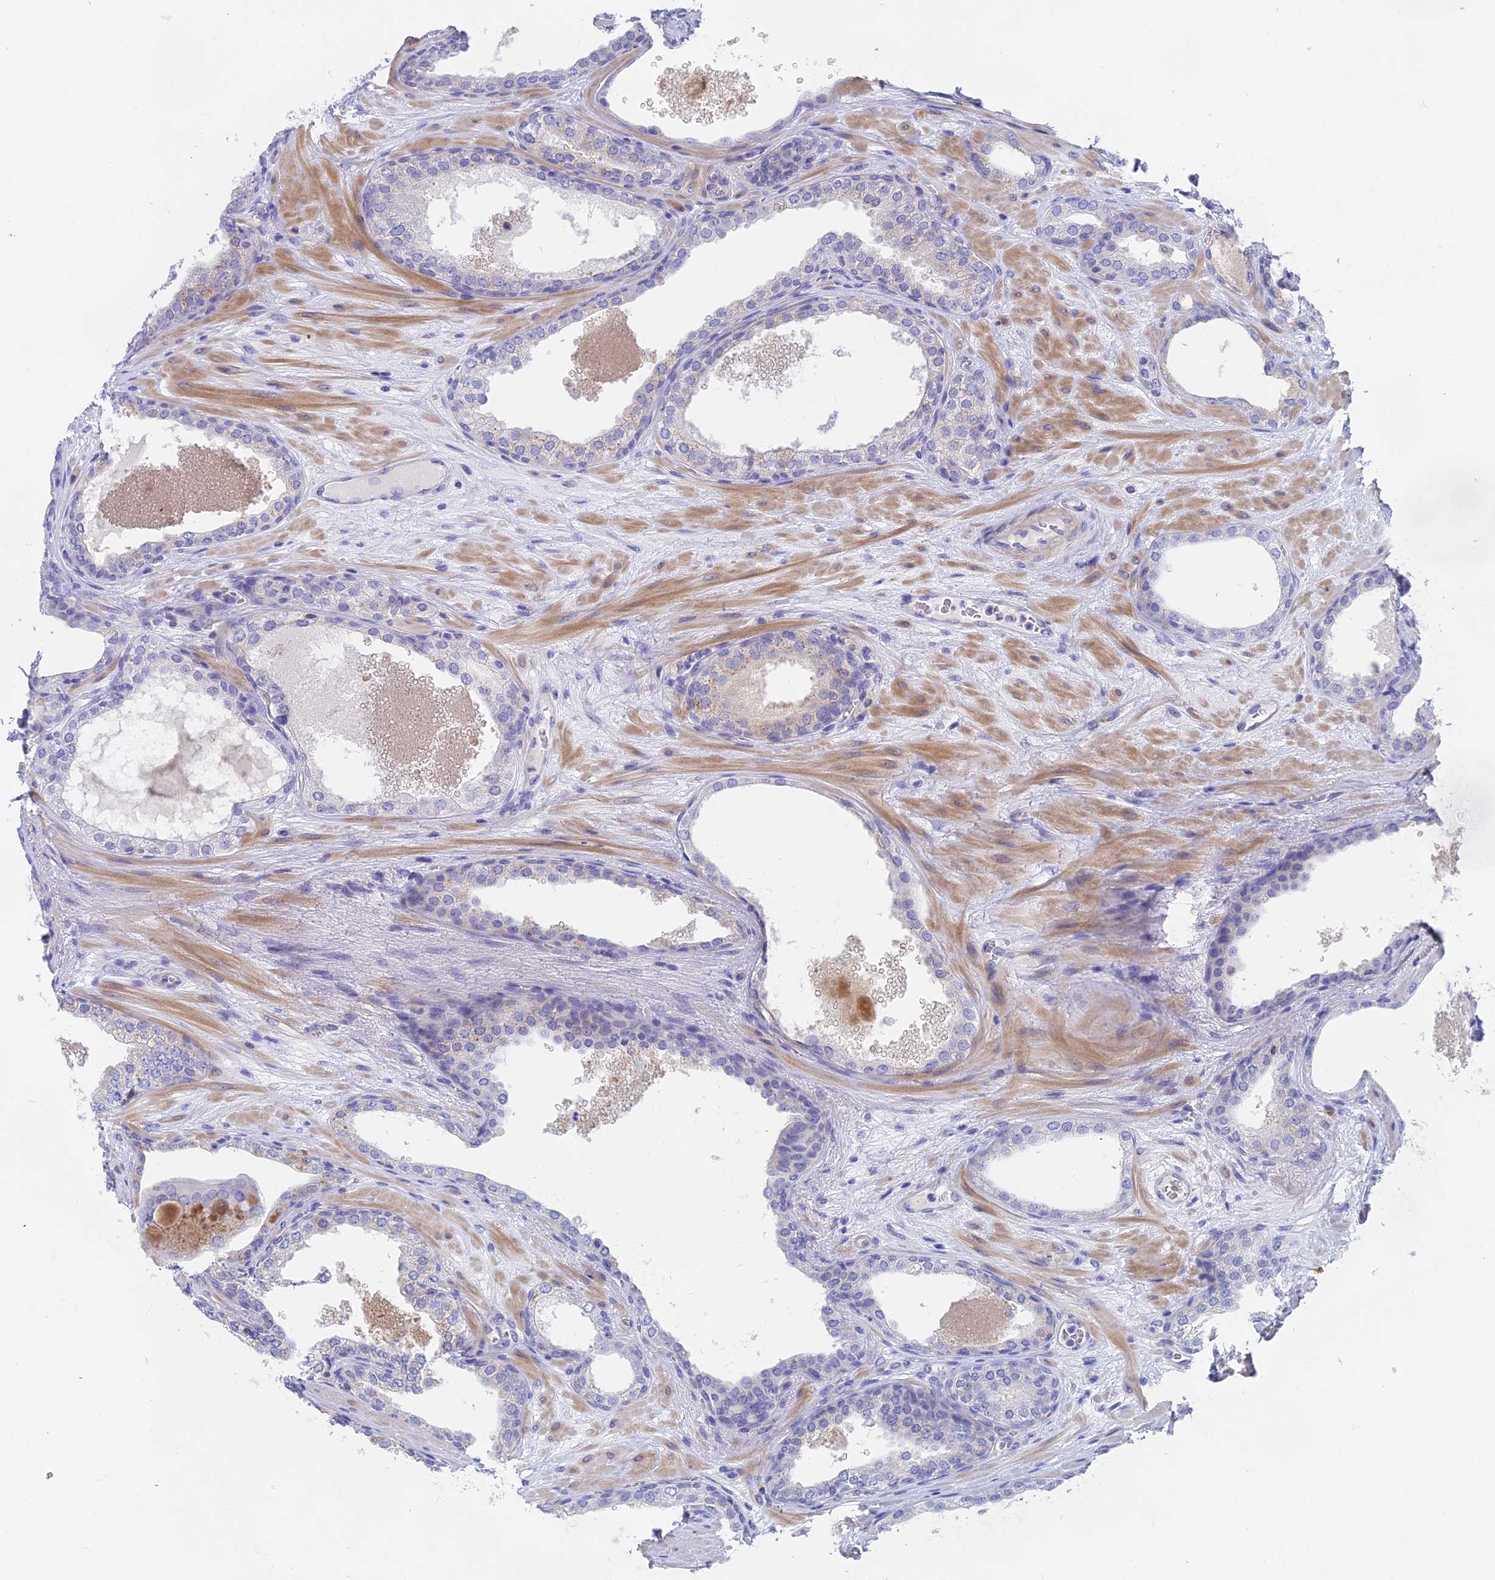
{"staining": {"intensity": "negative", "quantity": "none", "location": "none"}, "tissue": "prostate cancer", "cell_type": "Tumor cells", "image_type": "cancer", "snomed": [{"axis": "morphology", "description": "Adenocarcinoma, High grade"}, {"axis": "topography", "description": "Prostate"}], "caption": "IHC photomicrograph of neoplastic tissue: high-grade adenocarcinoma (prostate) stained with DAB exhibits no significant protein staining in tumor cells.", "gene": "GLB1L", "patient": {"sex": "male", "age": 59}}